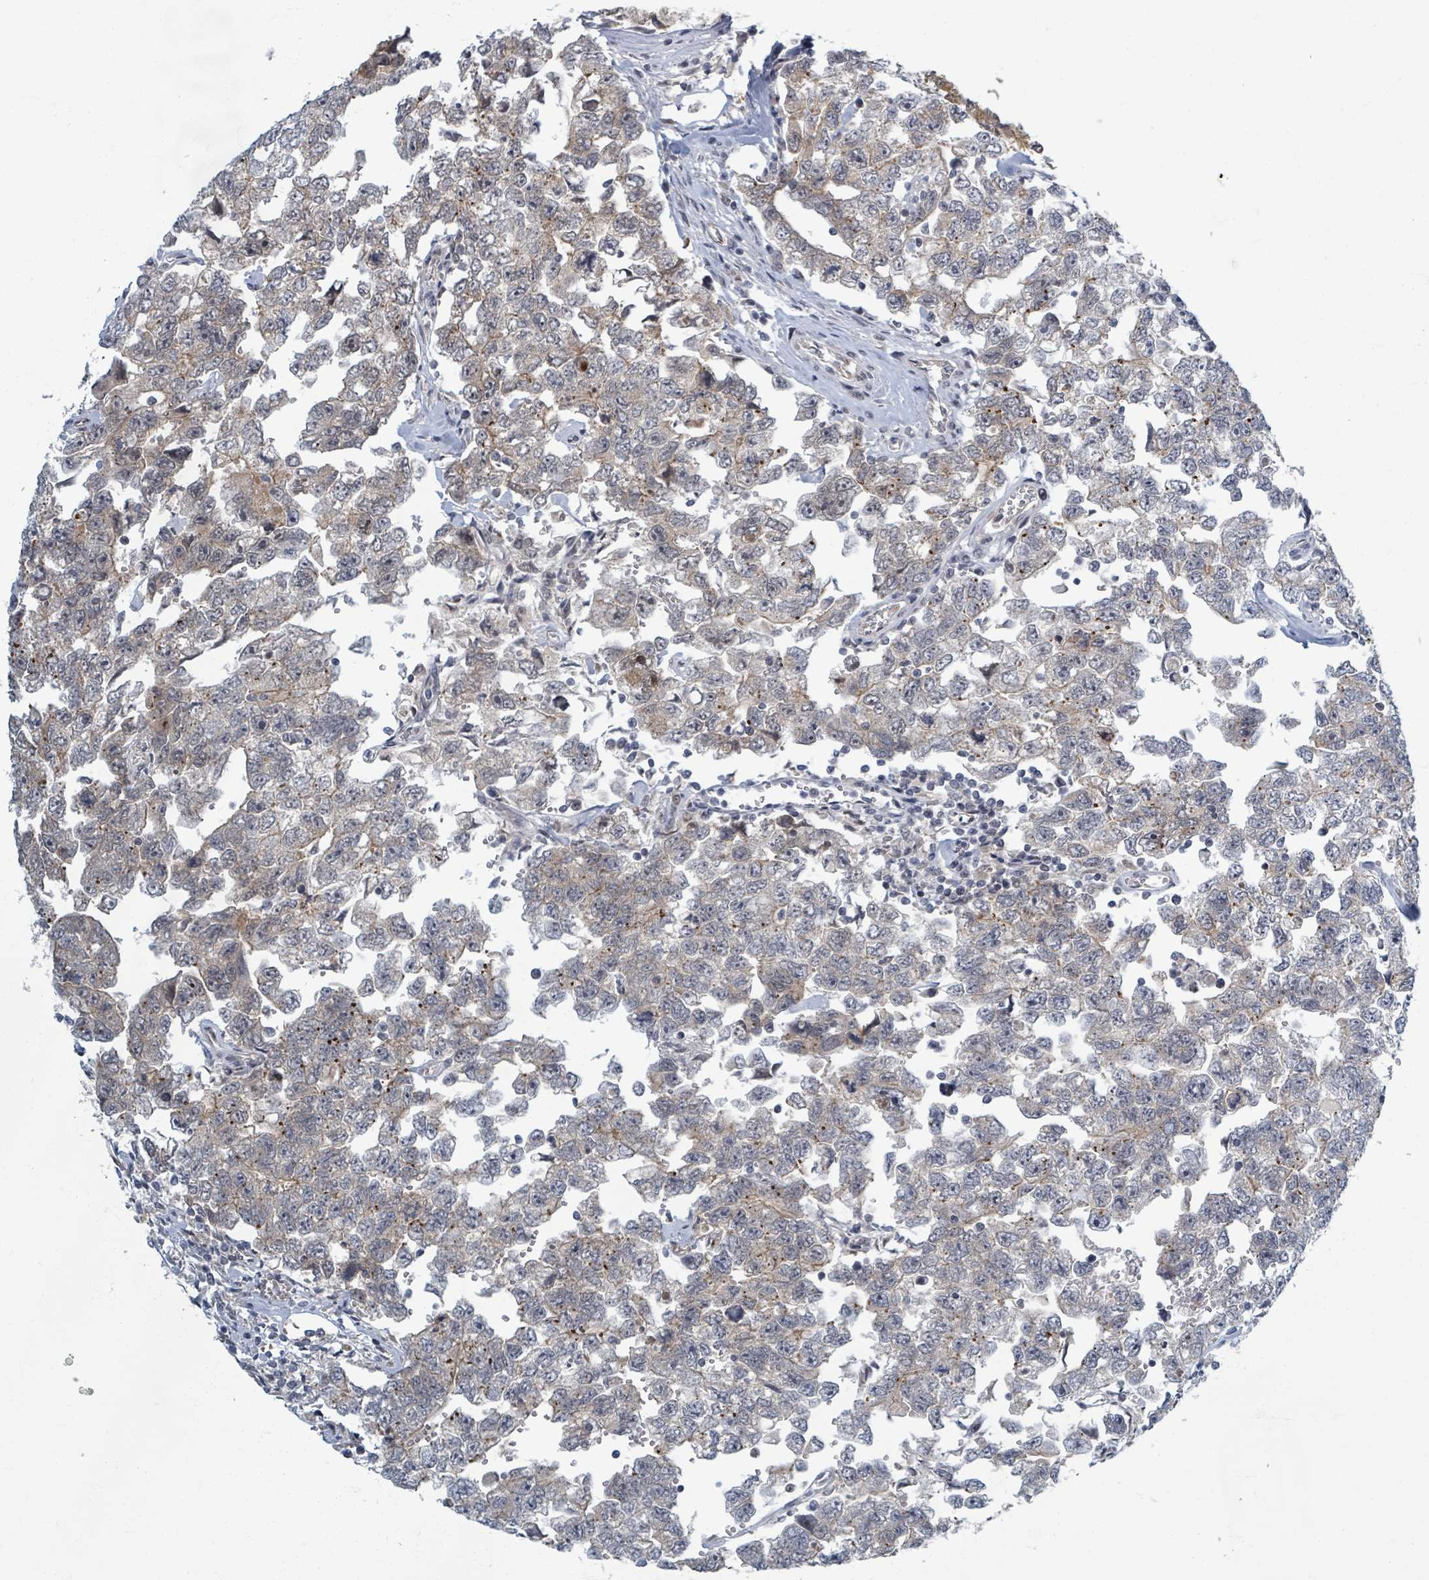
{"staining": {"intensity": "moderate", "quantity": "<25%", "location": "cytoplasmic/membranous"}, "tissue": "testis cancer", "cell_type": "Tumor cells", "image_type": "cancer", "snomed": [{"axis": "morphology", "description": "Carcinoma, Embryonal, NOS"}, {"axis": "topography", "description": "Testis"}], "caption": "Protein analysis of testis cancer tissue demonstrates moderate cytoplasmic/membranous staining in about <25% of tumor cells. (brown staining indicates protein expression, while blue staining denotes nuclei).", "gene": "INTS15", "patient": {"sex": "male", "age": 22}}